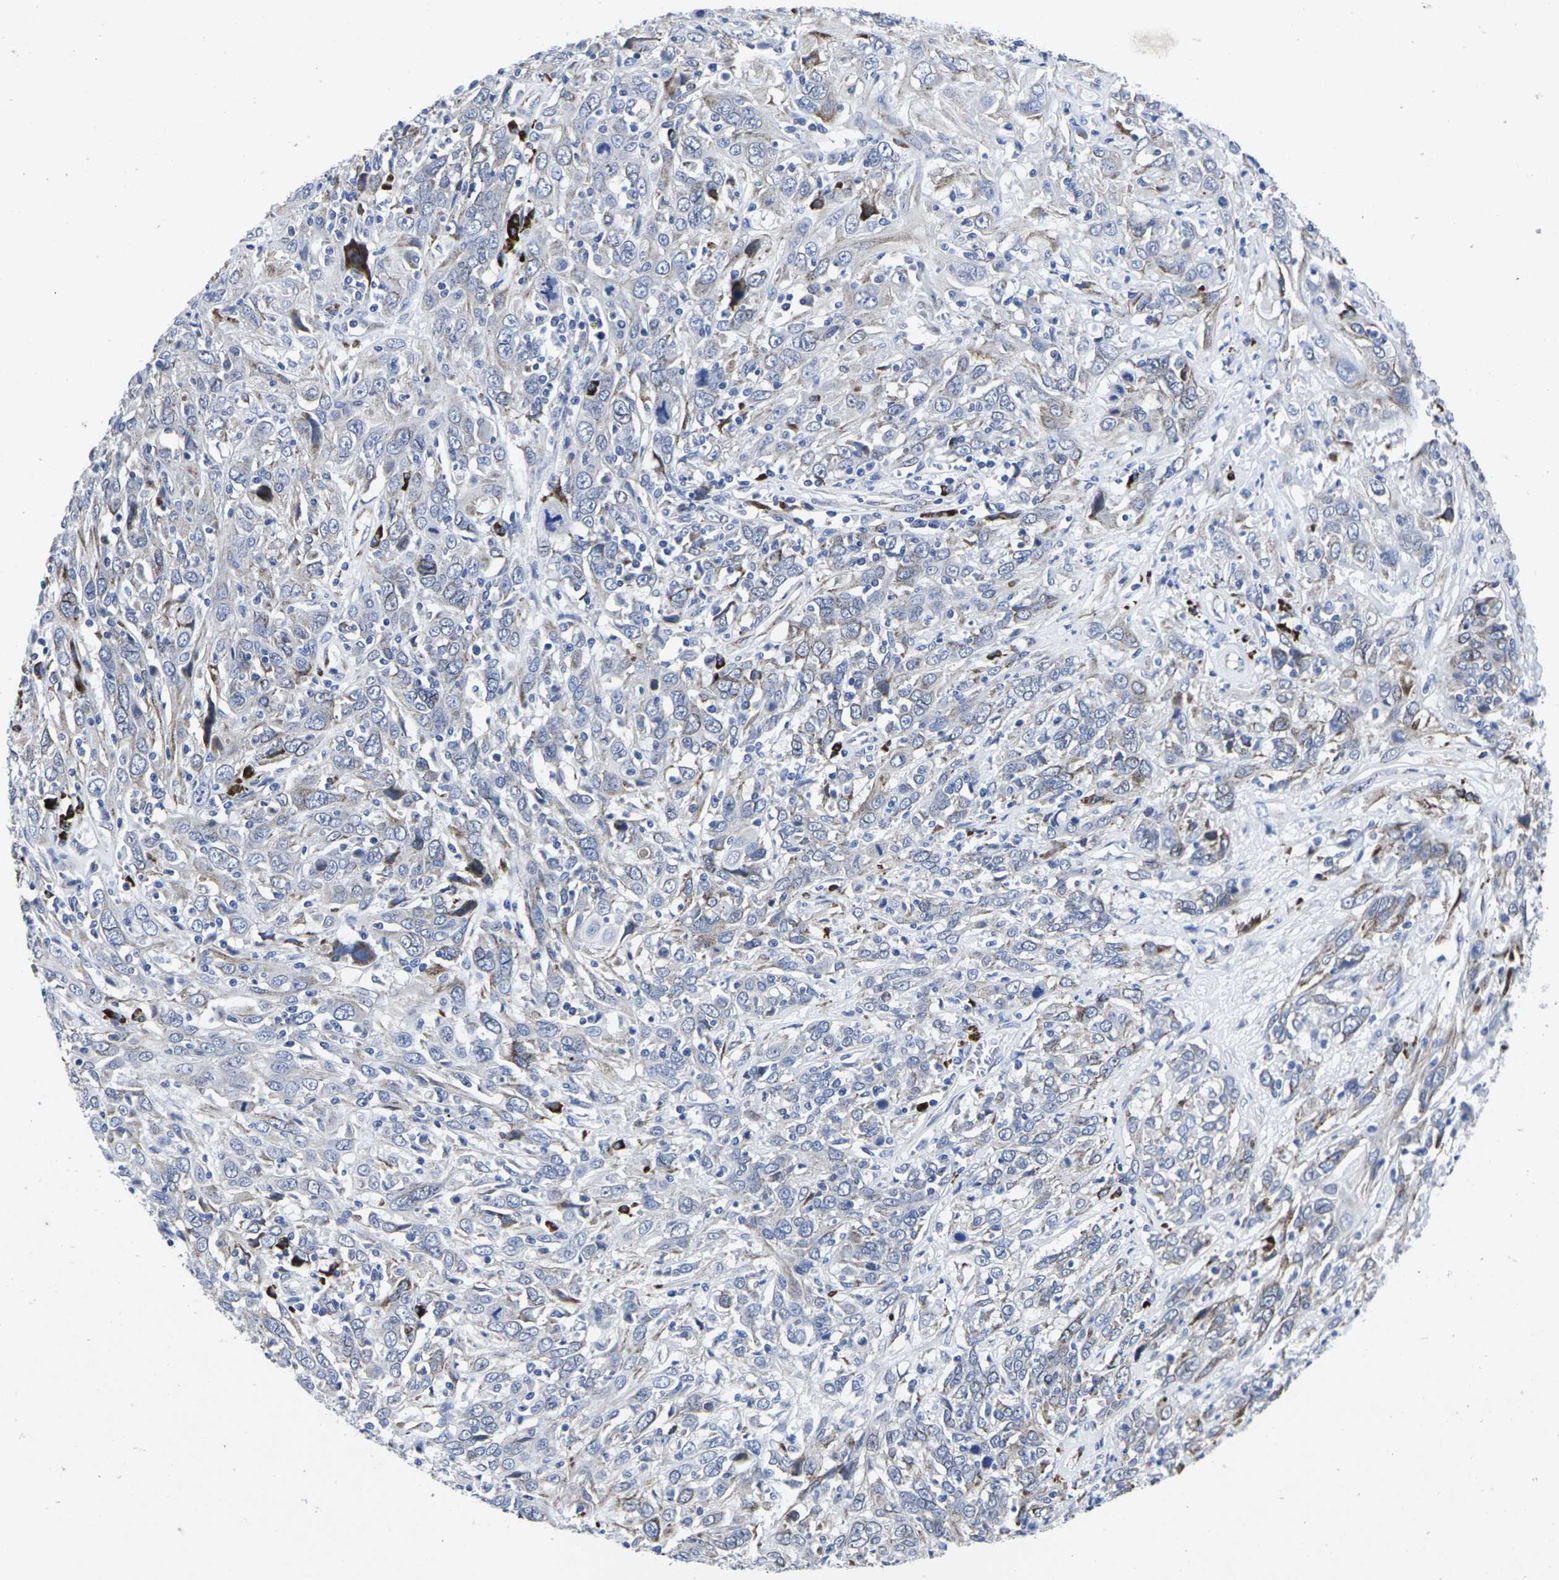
{"staining": {"intensity": "weak", "quantity": "<25%", "location": "cytoplasmic/membranous"}, "tissue": "cervical cancer", "cell_type": "Tumor cells", "image_type": "cancer", "snomed": [{"axis": "morphology", "description": "Squamous cell carcinoma, NOS"}, {"axis": "topography", "description": "Cervix"}], "caption": "Immunohistochemistry photomicrograph of cervical cancer (squamous cell carcinoma) stained for a protein (brown), which shows no positivity in tumor cells. (Brightfield microscopy of DAB (3,3'-diaminobenzidine) immunohistochemistry at high magnification).", "gene": "RPN1", "patient": {"sex": "female", "age": 46}}